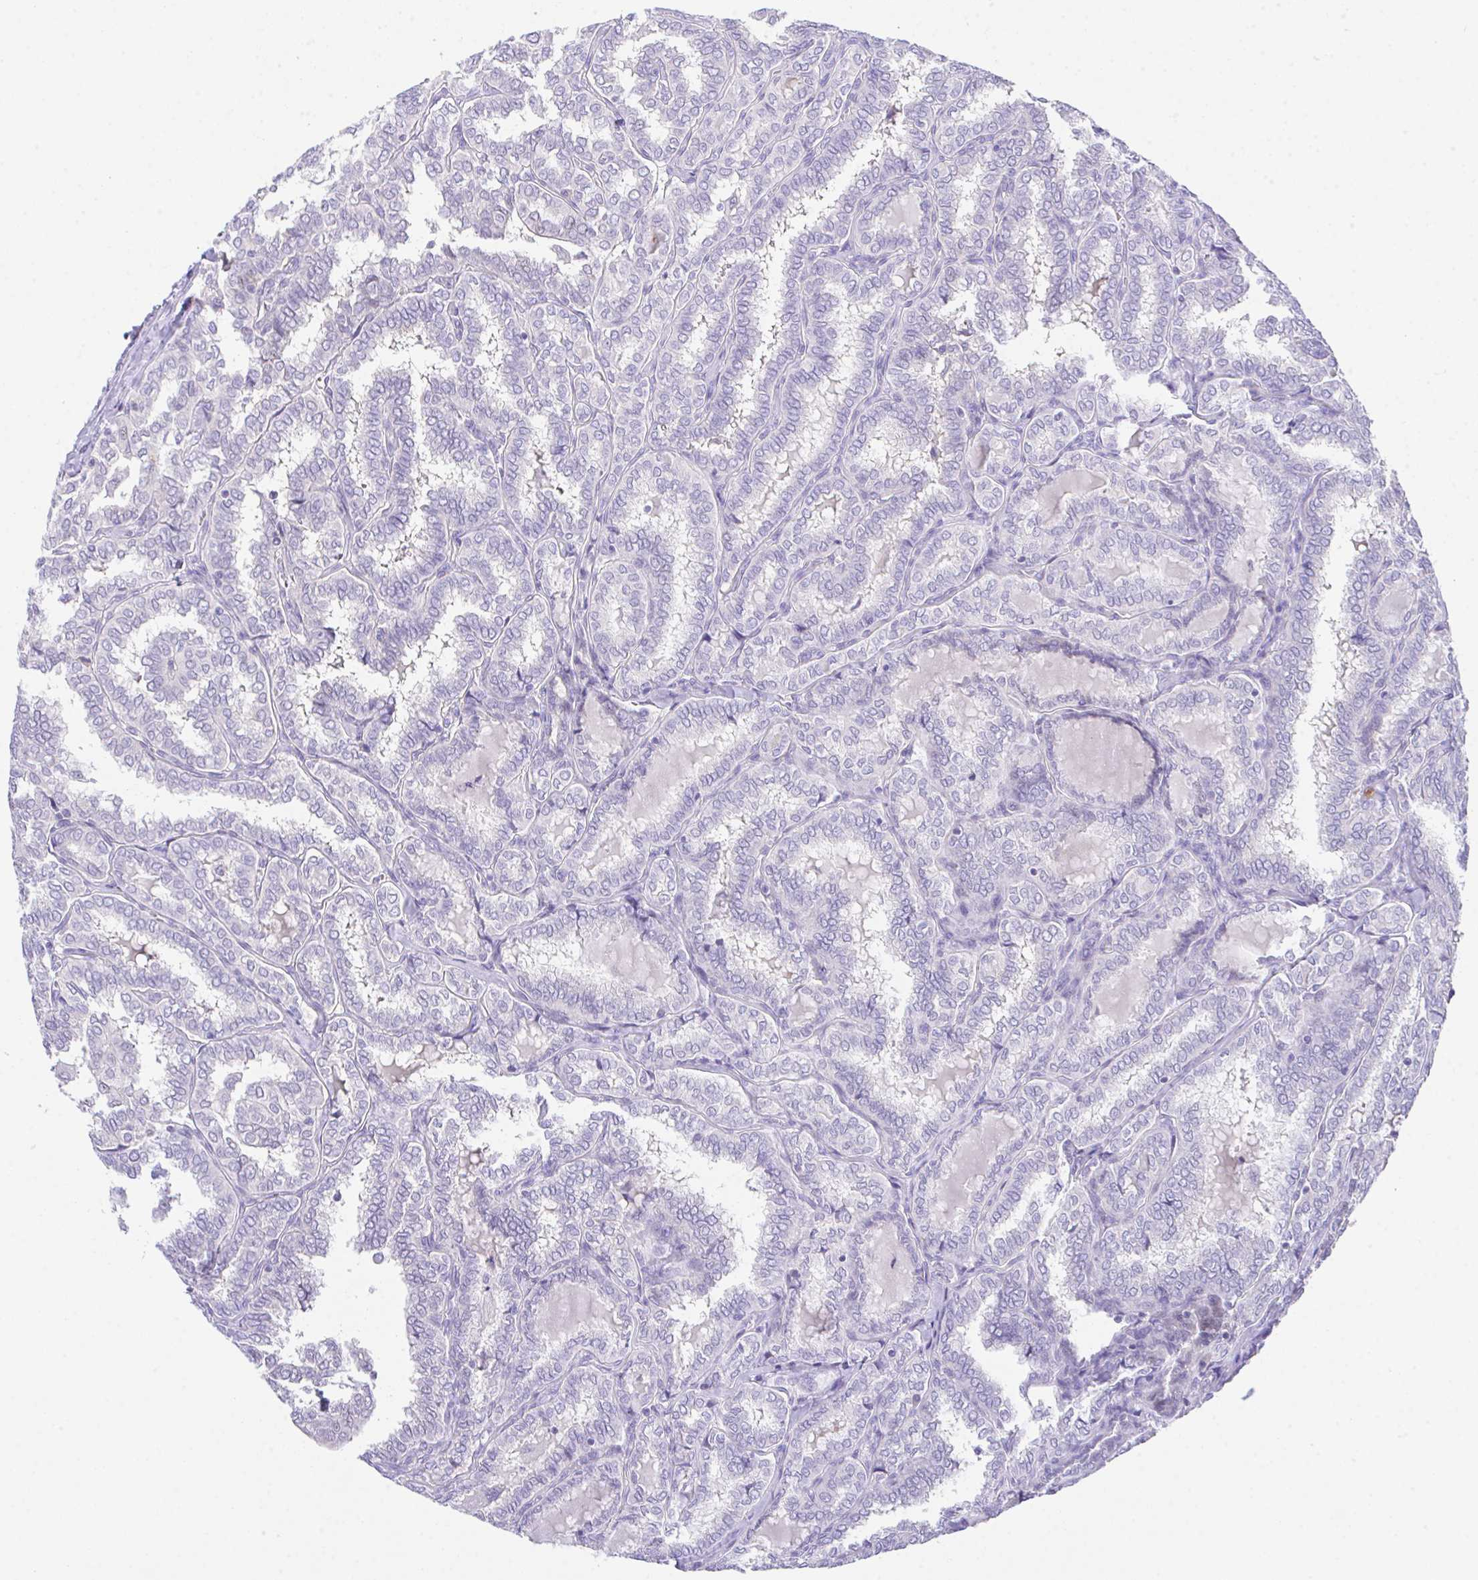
{"staining": {"intensity": "negative", "quantity": "none", "location": "none"}, "tissue": "thyroid cancer", "cell_type": "Tumor cells", "image_type": "cancer", "snomed": [{"axis": "morphology", "description": "Papillary adenocarcinoma, NOS"}, {"axis": "topography", "description": "Thyroid gland"}], "caption": "An image of human thyroid cancer is negative for staining in tumor cells. The staining is performed using DAB (3,3'-diaminobenzidine) brown chromogen with nuclei counter-stained in using hematoxylin.", "gene": "HOXB4", "patient": {"sex": "female", "age": 30}}